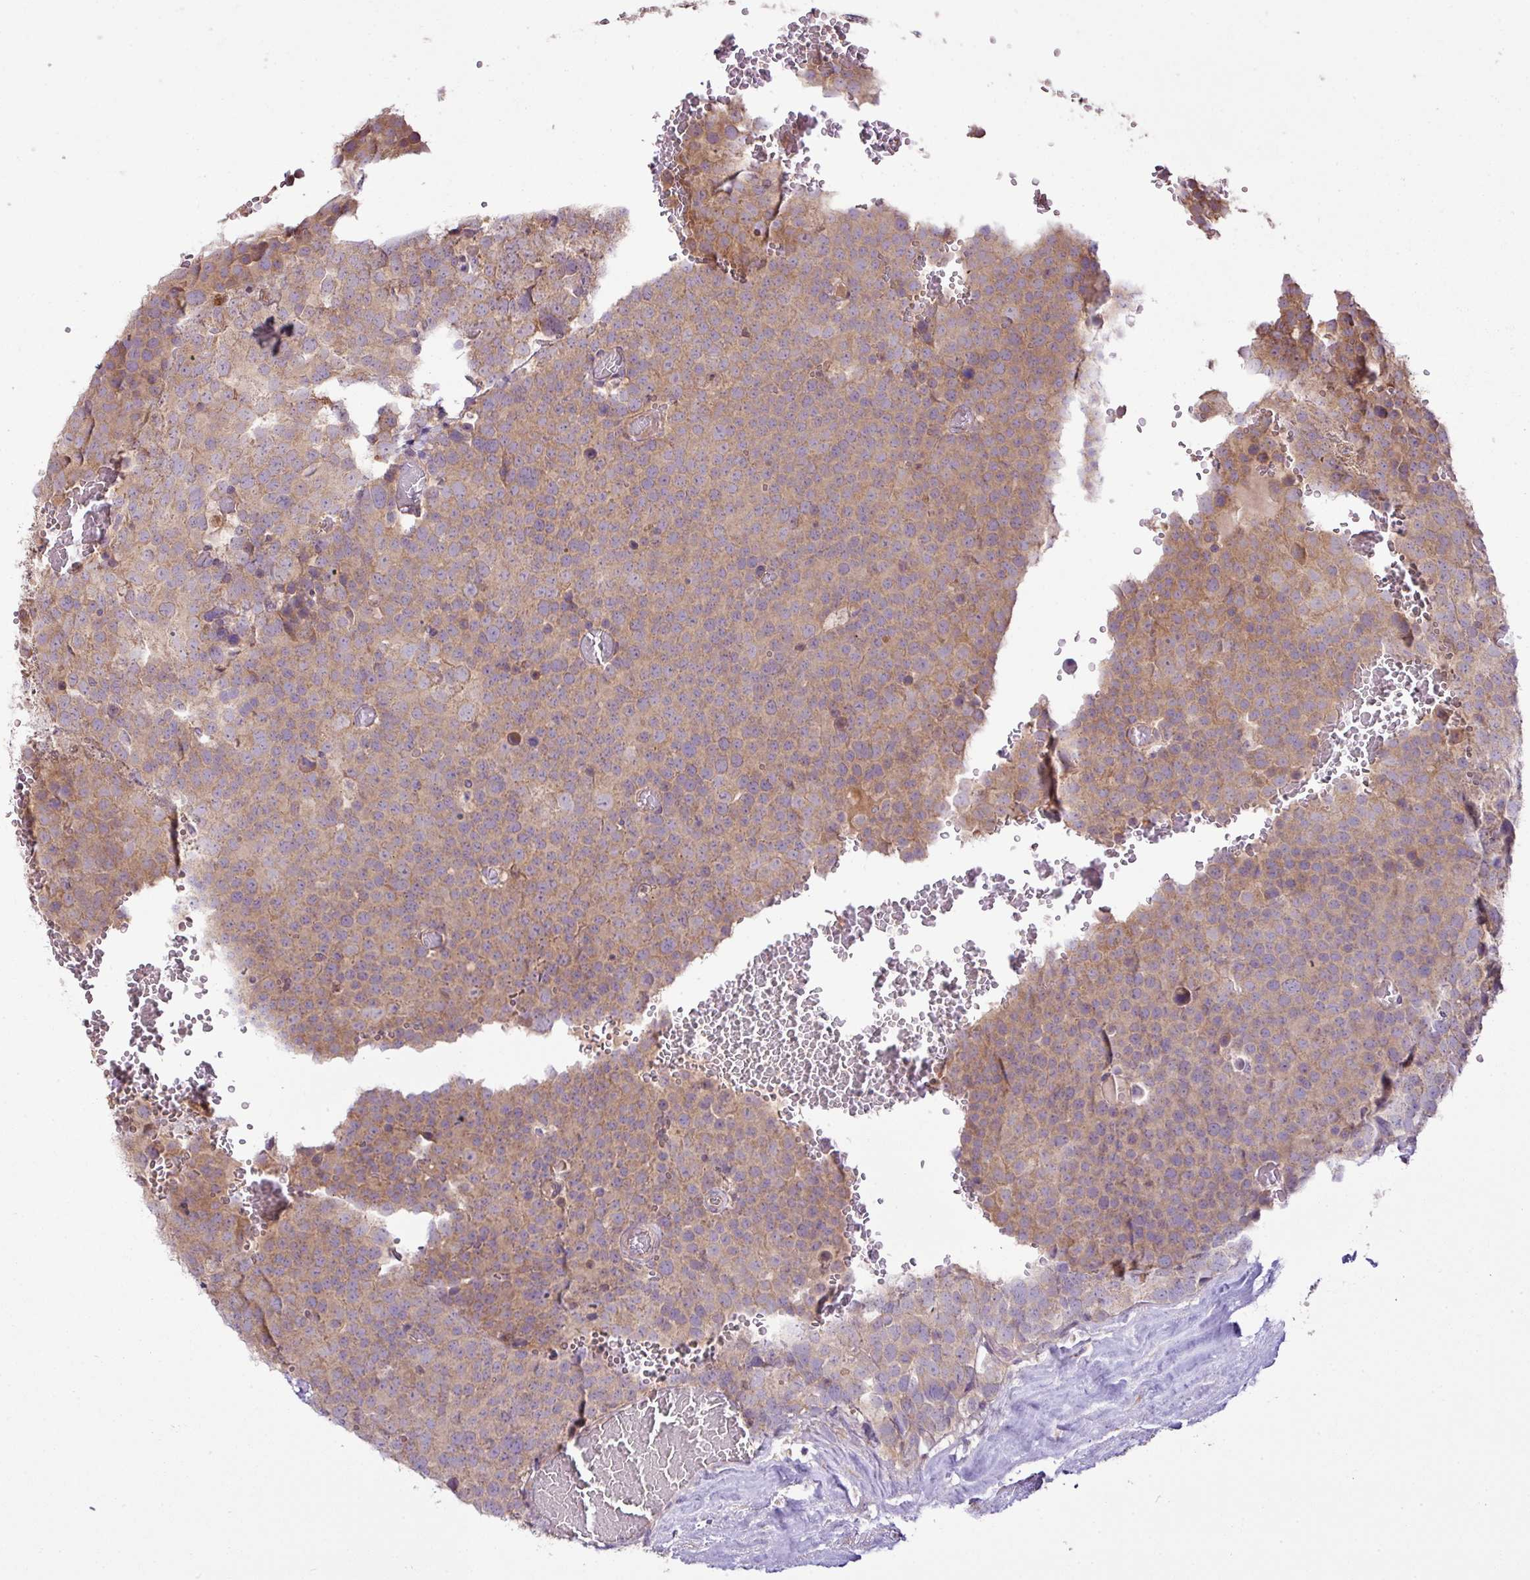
{"staining": {"intensity": "moderate", "quantity": ">75%", "location": "cytoplasmic/membranous"}, "tissue": "testis cancer", "cell_type": "Tumor cells", "image_type": "cancer", "snomed": [{"axis": "morphology", "description": "Seminoma, NOS"}, {"axis": "topography", "description": "Testis"}], "caption": "A photomicrograph showing moderate cytoplasmic/membranous expression in about >75% of tumor cells in testis cancer, as visualized by brown immunohistochemical staining.", "gene": "COX18", "patient": {"sex": "male", "age": 71}}